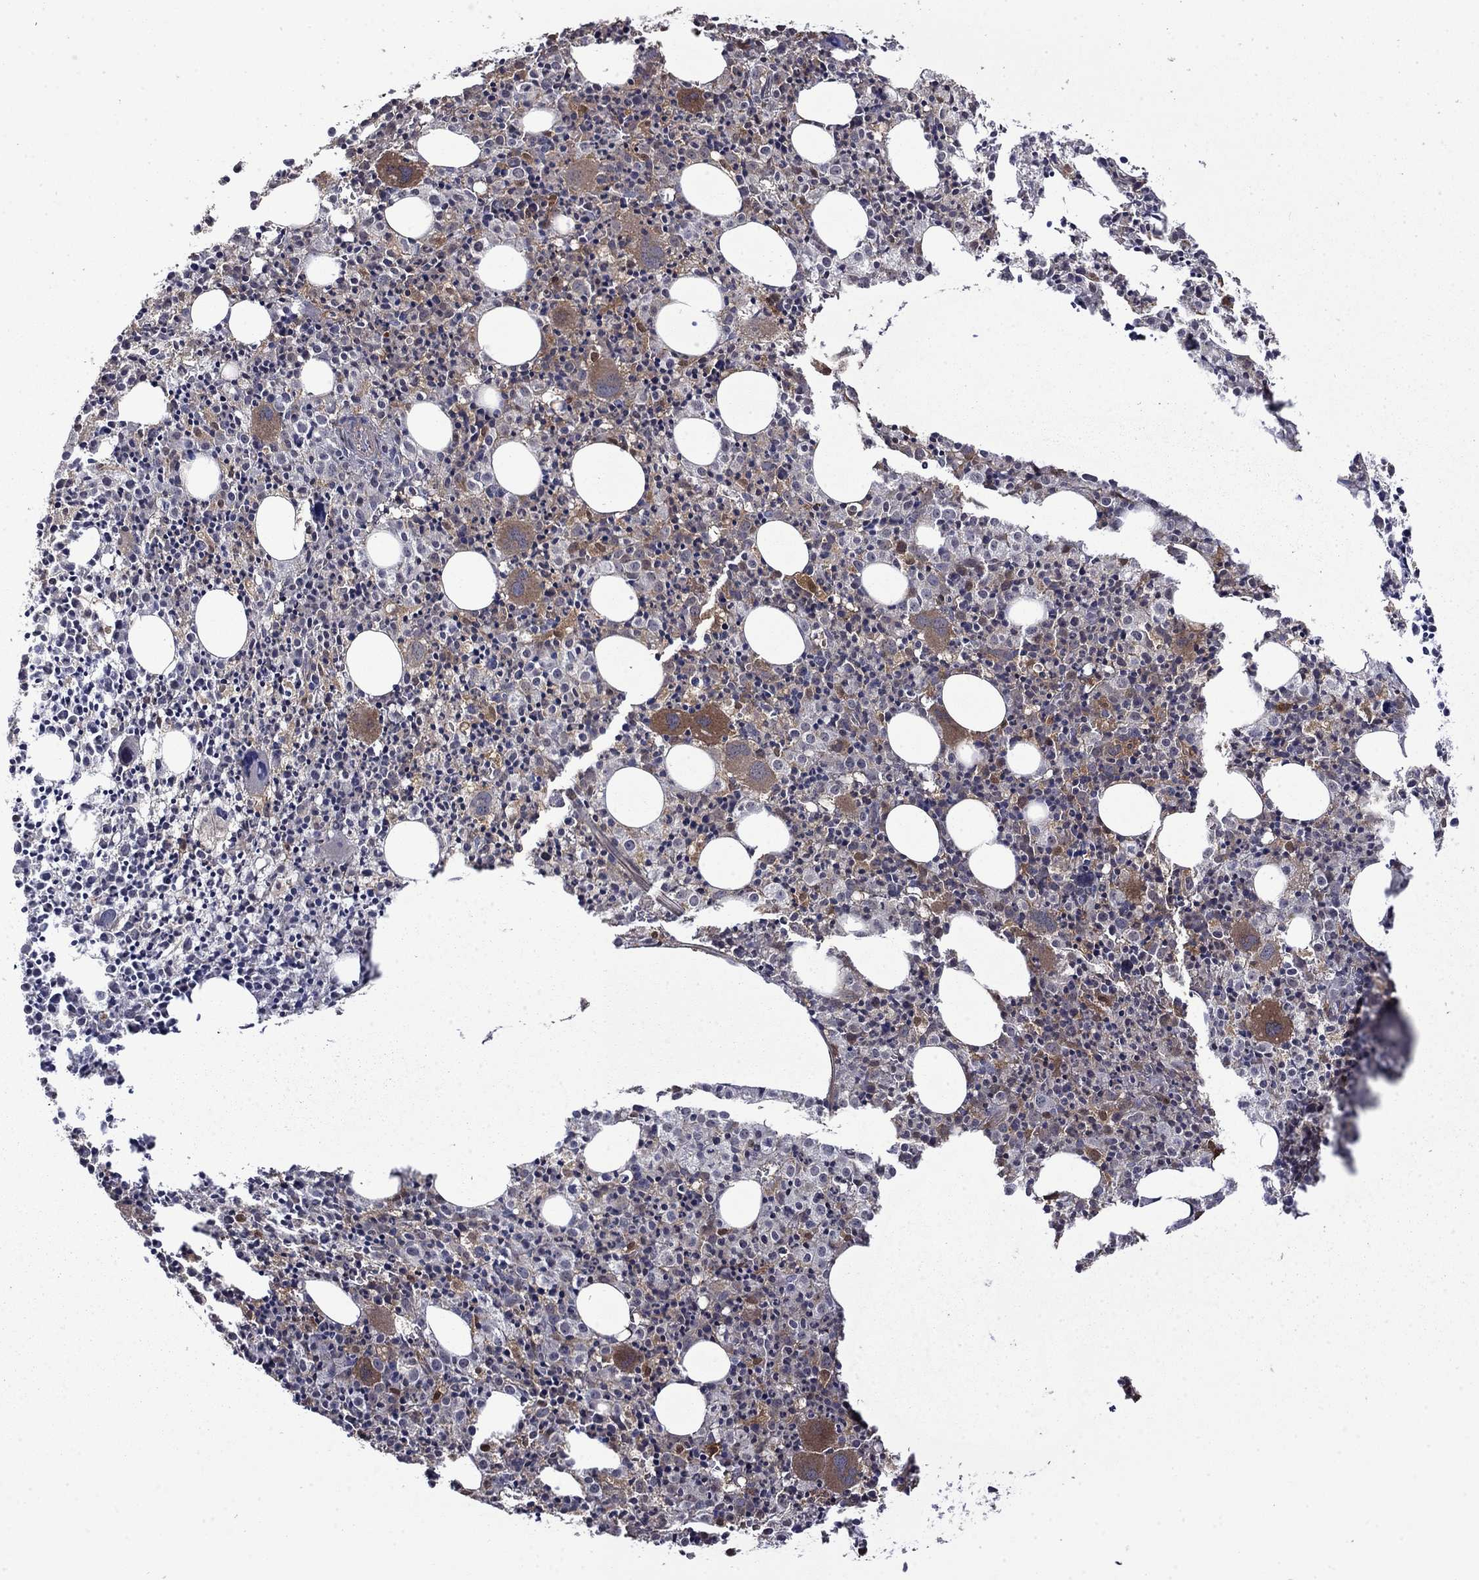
{"staining": {"intensity": "weak", "quantity": "25%-75%", "location": "cytoplasmic/membranous"}, "tissue": "bone marrow", "cell_type": "Hematopoietic cells", "image_type": "normal", "snomed": [{"axis": "morphology", "description": "Normal tissue, NOS"}, {"axis": "morphology", "description": "Inflammation, NOS"}, {"axis": "topography", "description": "Bone marrow"}], "caption": "DAB immunohistochemical staining of benign bone marrow reveals weak cytoplasmic/membranous protein staining in about 25%-75% of hematopoietic cells. (brown staining indicates protein expression, while blue staining denotes nuclei).", "gene": "TPMT", "patient": {"sex": "male", "age": 3}}